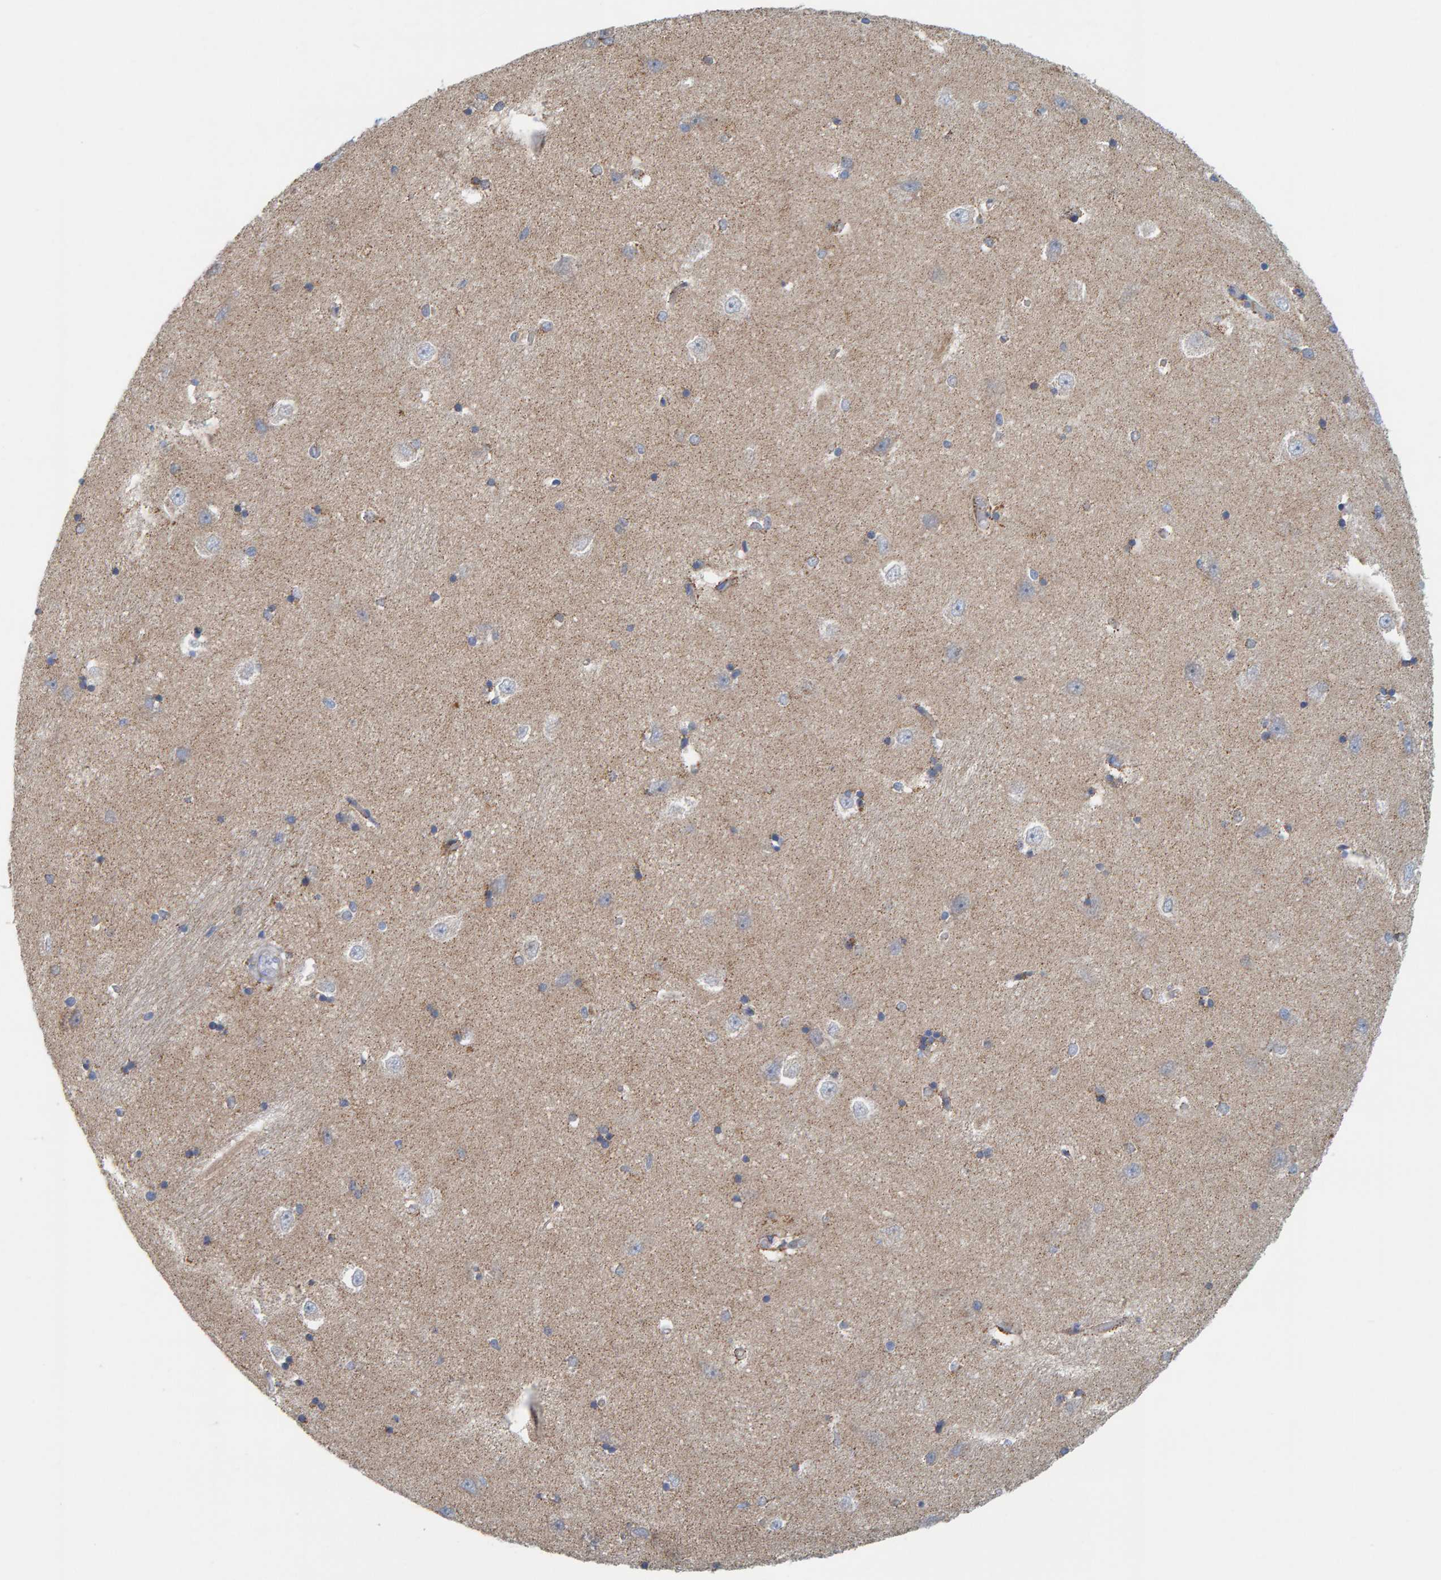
{"staining": {"intensity": "negative", "quantity": "none", "location": "none"}, "tissue": "hippocampus", "cell_type": "Glial cells", "image_type": "normal", "snomed": [{"axis": "morphology", "description": "Normal tissue, NOS"}, {"axis": "topography", "description": "Hippocampus"}], "caption": "Hippocampus stained for a protein using immunohistochemistry demonstrates no expression glial cells.", "gene": "B9D1", "patient": {"sex": "male", "age": 45}}